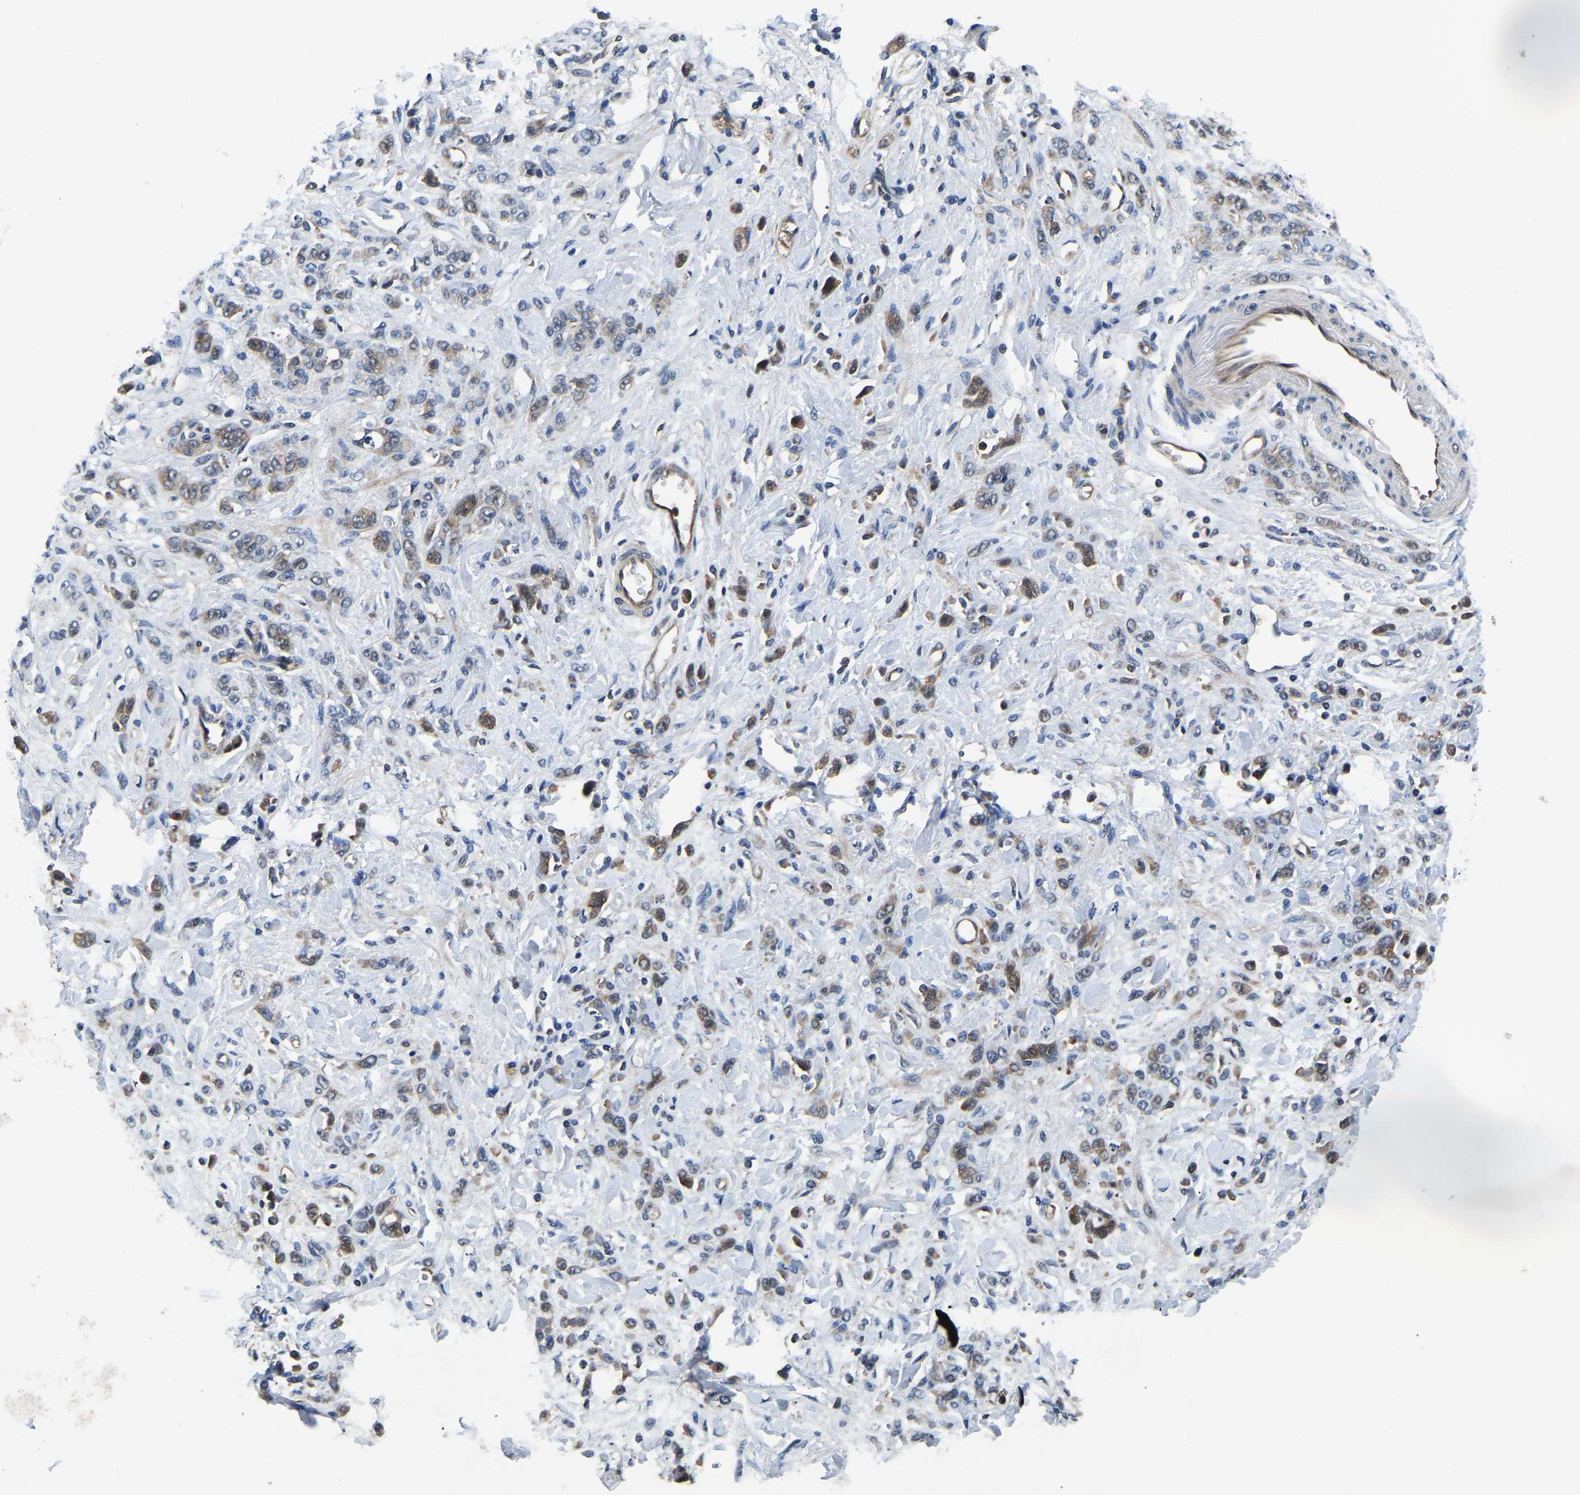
{"staining": {"intensity": "moderate", "quantity": ">75%", "location": "cytoplasmic/membranous"}, "tissue": "stomach cancer", "cell_type": "Tumor cells", "image_type": "cancer", "snomed": [{"axis": "morphology", "description": "Normal tissue, NOS"}, {"axis": "morphology", "description": "Adenocarcinoma, NOS"}, {"axis": "topography", "description": "Stomach"}], "caption": "Adenocarcinoma (stomach) tissue reveals moderate cytoplasmic/membranous staining in about >75% of tumor cells The protein of interest is shown in brown color, while the nuclei are stained blue.", "gene": "FGD5", "patient": {"sex": "male", "age": 82}}